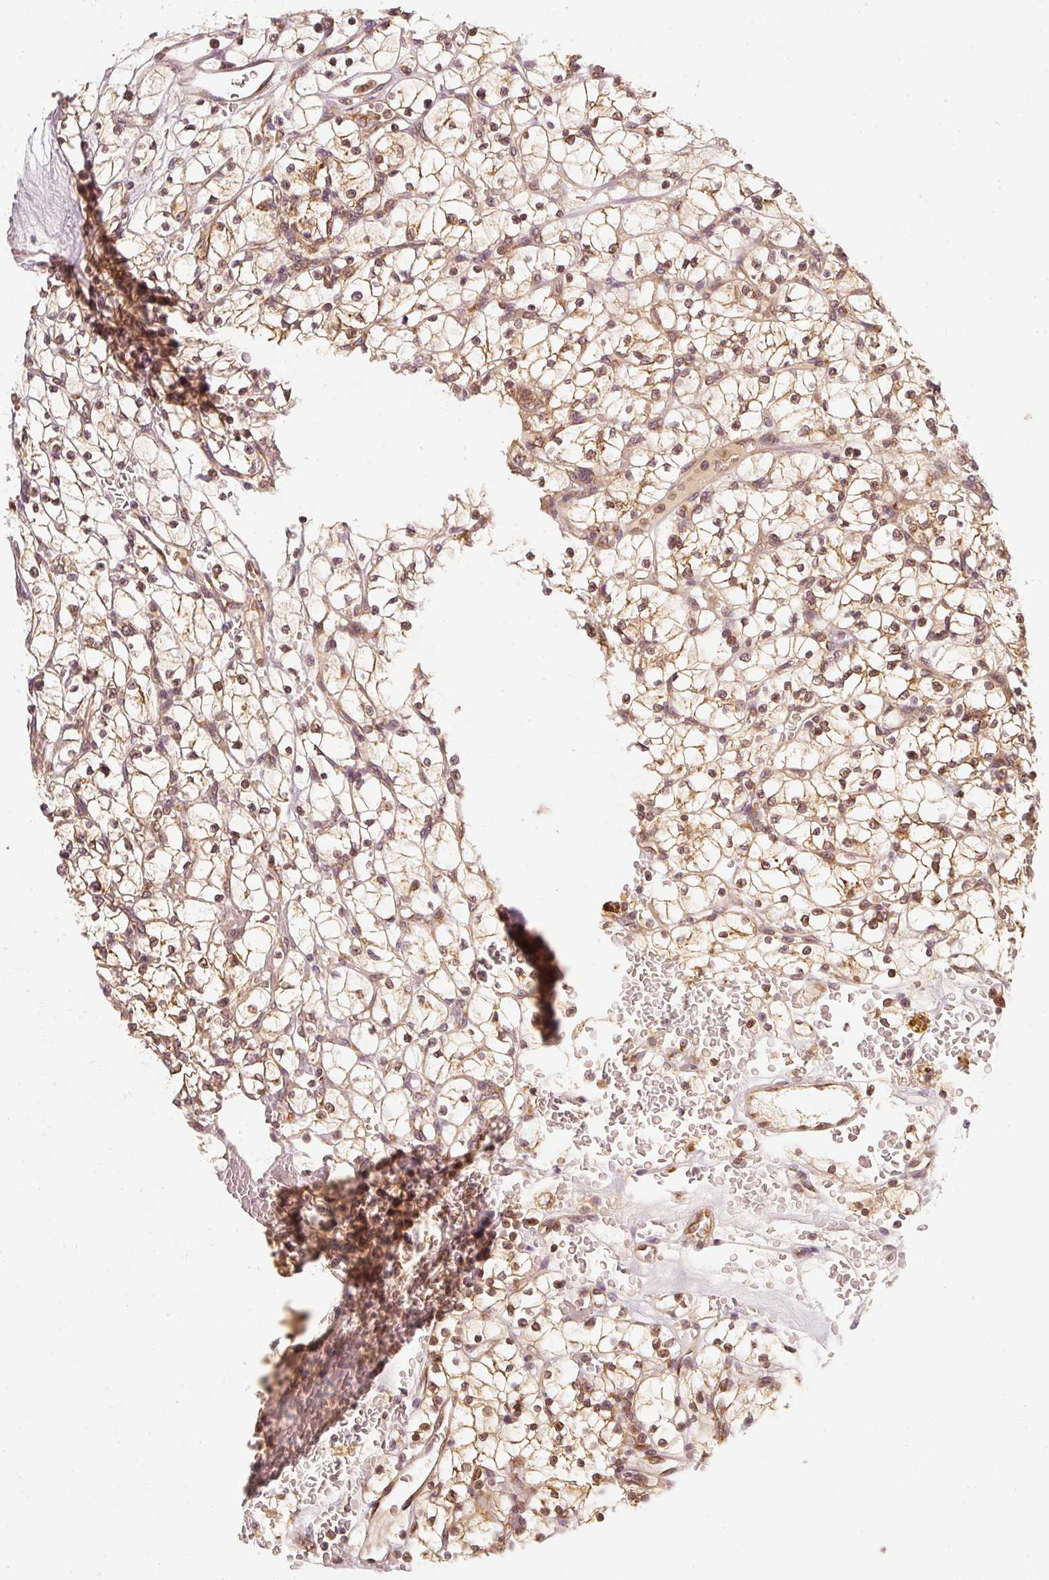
{"staining": {"intensity": "moderate", "quantity": ">75%", "location": "cytoplasmic/membranous"}, "tissue": "renal cancer", "cell_type": "Tumor cells", "image_type": "cancer", "snomed": [{"axis": "morphology", "description": "Adenocarcinoma, NOS"}, {"axis": "topography", "description": "Kidney"}], "caption": "About >75% of tumor cells in renal cancer (adenocarcinoma) show moderate cytoplasmic/membranous protein staining as visualized by brown immunohistochemical staining.", "gene": "EEF1A2", "patient": {"sex": "female", "age": 64}}